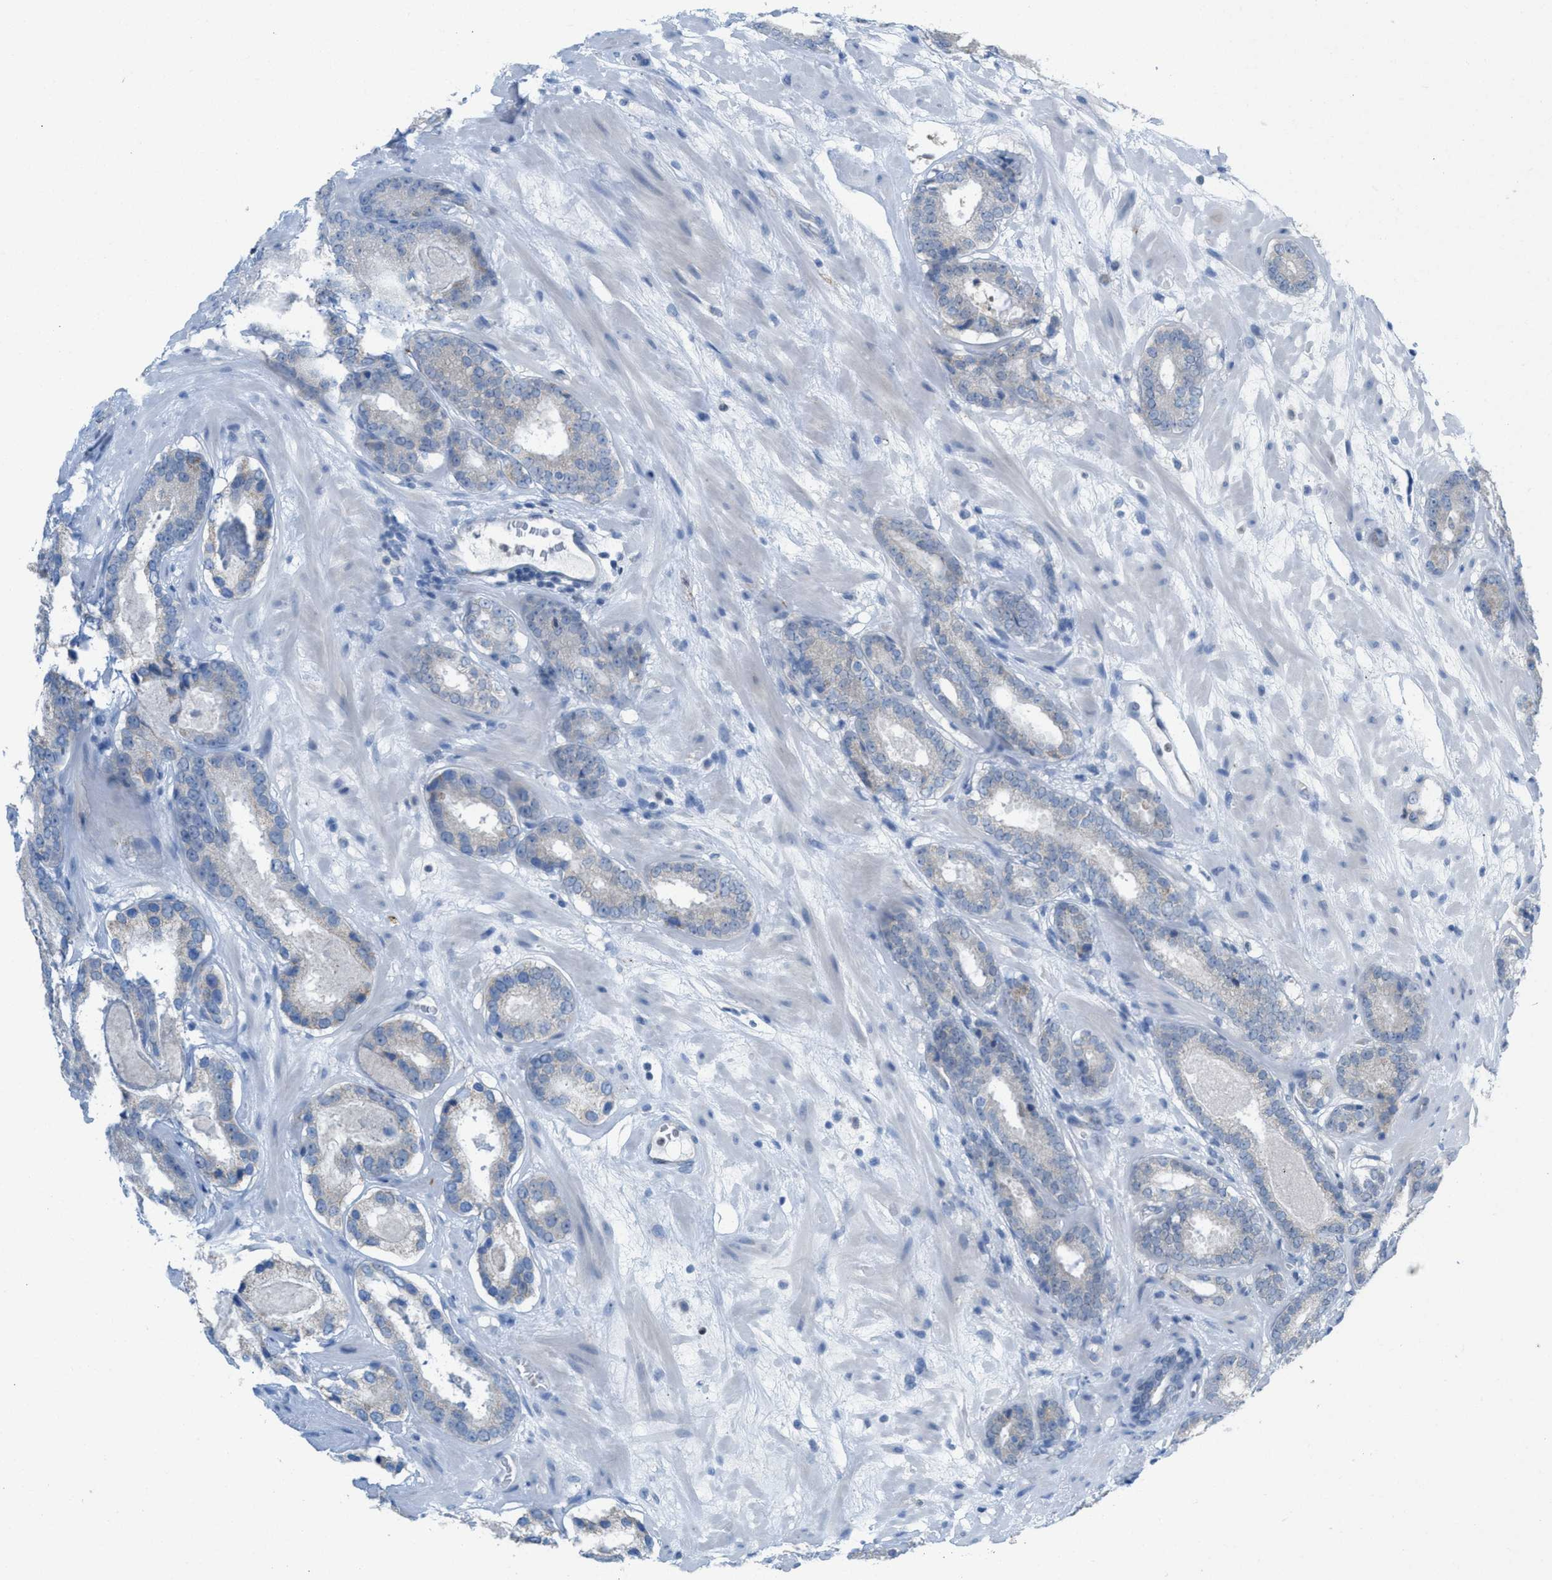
{"staining": {"intensity": "negative", "quantity": "none", "location": "none"}, "tissue": "prostate cancer", "cell_type": "Tumor cells", "image_type": "cancer", "snomed": [{"axis": "morphology", "description": "Adenocarcinoma, Low grade"}, {"axis": "topography", "description": "Prostate"}], "caption": "Prostate cancer (adenocarcinoma (low-grade)) stained for a protein using immunohistochemistry exhibits no expression tumor cells.", "gene": "PPM1D", "patient": {"sex": "male", "age": 69}}